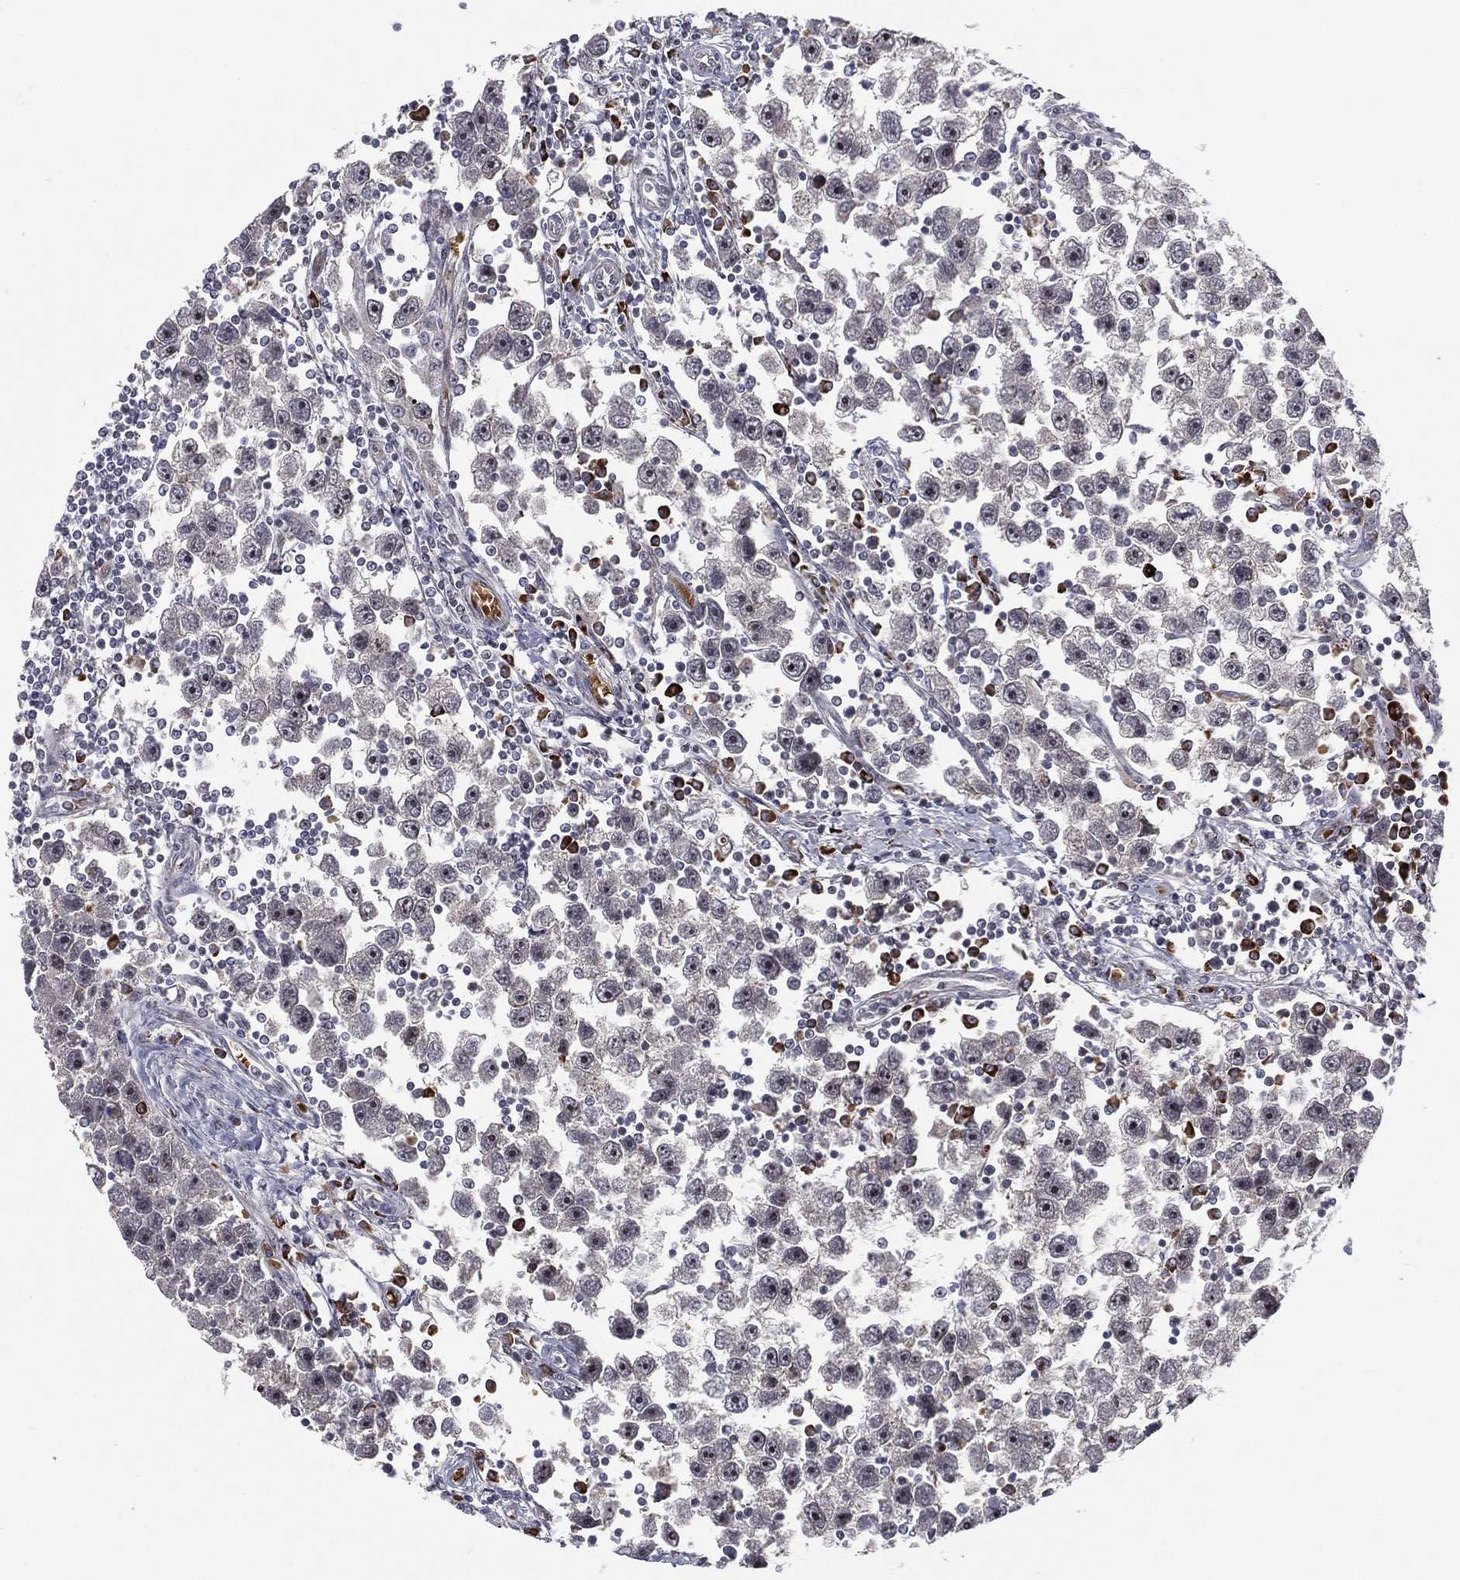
{"staining": {"intensity": "negative", "quantity": "none", "location": "none"}, "tissue": "testis cancer", "cell_type": "Tumor cells", "image_type": "cancer", "snomed": [{"axis": "morphology", "description": "Seminoma, NOS"}, {"axis": "topography", "description": "Testis"}], "caption": "High magnification brightfield microscopy of testis cancer stained with DAB (3,3'-diaminobenzidine) (brown) and counterstained with hematoxylin (blue): tumor cells show no significant staining.", "gene": "VHL", "patient": {"sex": "male", "age": 30}}